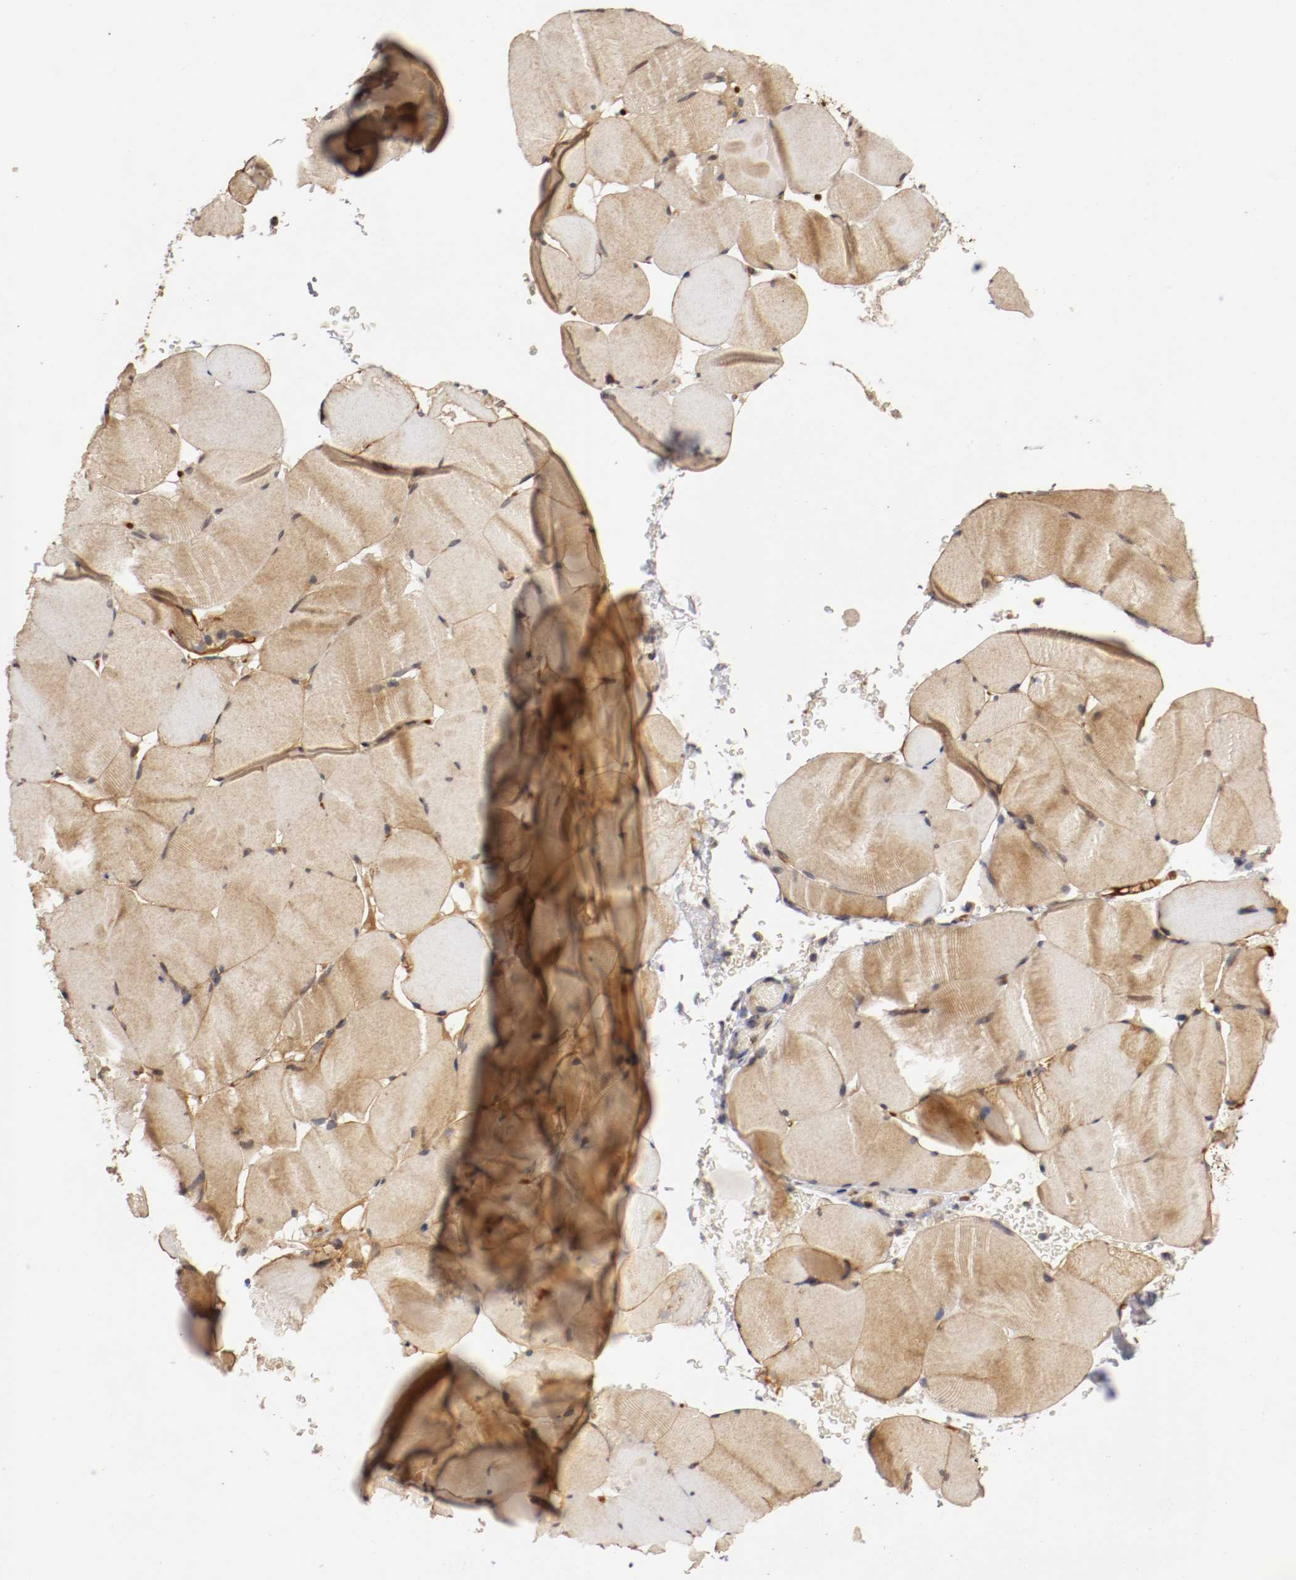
{"staining": {"intensity": "weak", "quantity": ">75%", "location": "cytoplasmic/membranous,nuclear"}, "tissue": "skeletal muscle", "cell_type": "Myocytes", "image_type": "normal", "snomed": [{"axis": "morphology", "description": "Normal tissue, NOS"}, {"axis": "topography", "description": "Skeletal muscle"}], "caption": "Immunohistochemical staining of benign skeletal muscle shows weak cytoplasmic/membranous,nuclear protein expression in approximately >75% of myocytes. The staining was performed using DAB (3,3'-diaminobenzidine) to visualize the protein expression in brown, while the nuclei were stained in blue with hematoxylin (Magnification: 20x).", "gene": "TNFRSF1B", "patient": {"sex": "male", "age": 62}}